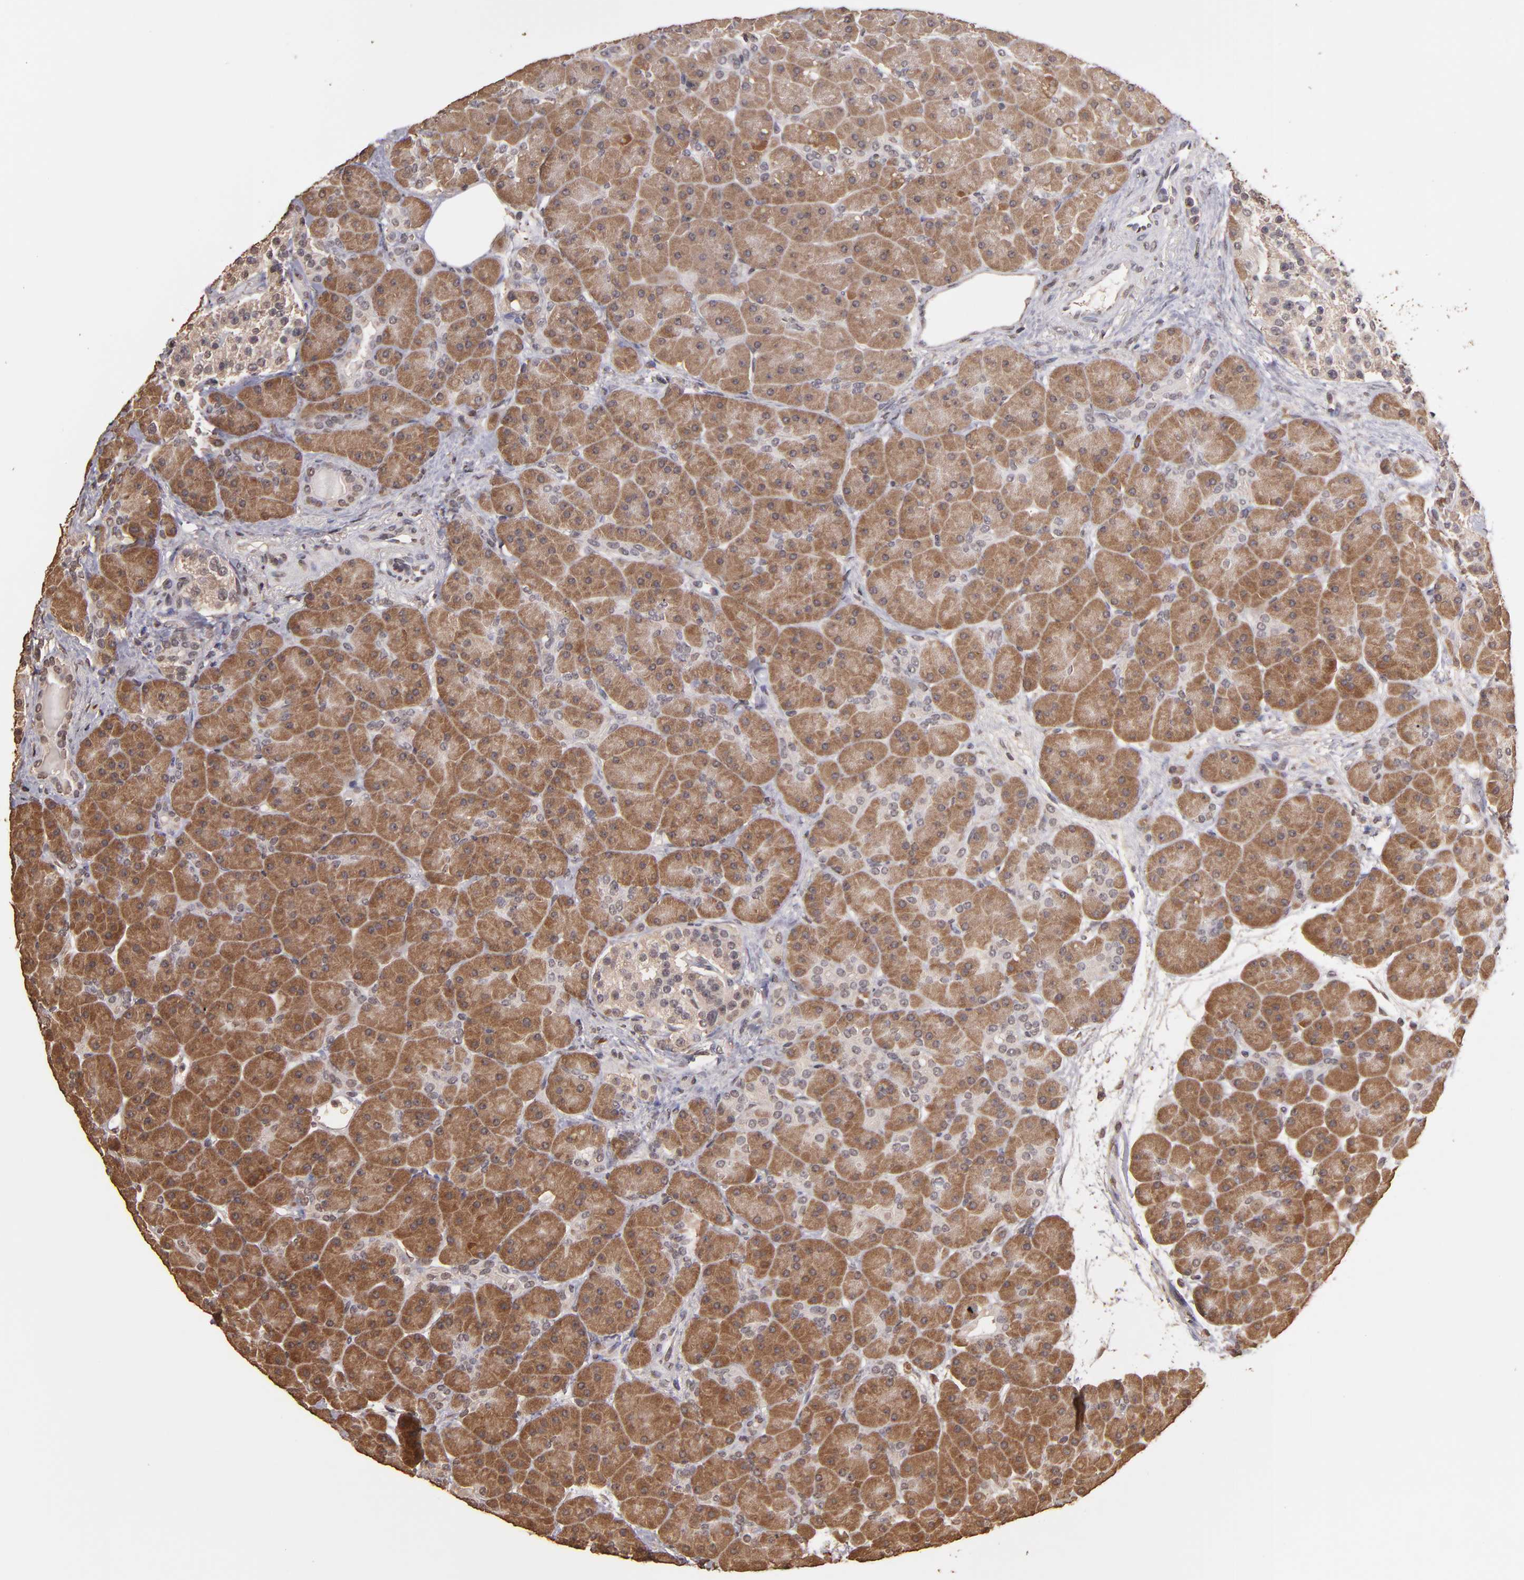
{"staining": {"intensity": "strong", "quantity": ">75%", "location": "cytoplasmic/membranous"}, "tissue": "pancreas", "cell_type": "Exocrine glandular cells", "image_type": "normal", "snomed": [{"axis": "morphology", "description": "Normal tissue, NOS"}, {"axis": "topography", "description": "Pancreas"}], "caption": "Immunohistochemical staining of benign pancreas shows high levels of strong cytoplasmic/membranous staining in approximately >75% of exocrine glandular cells.", "gene": "OPHN1", "patient": {"sex": "male", "age": 66}}